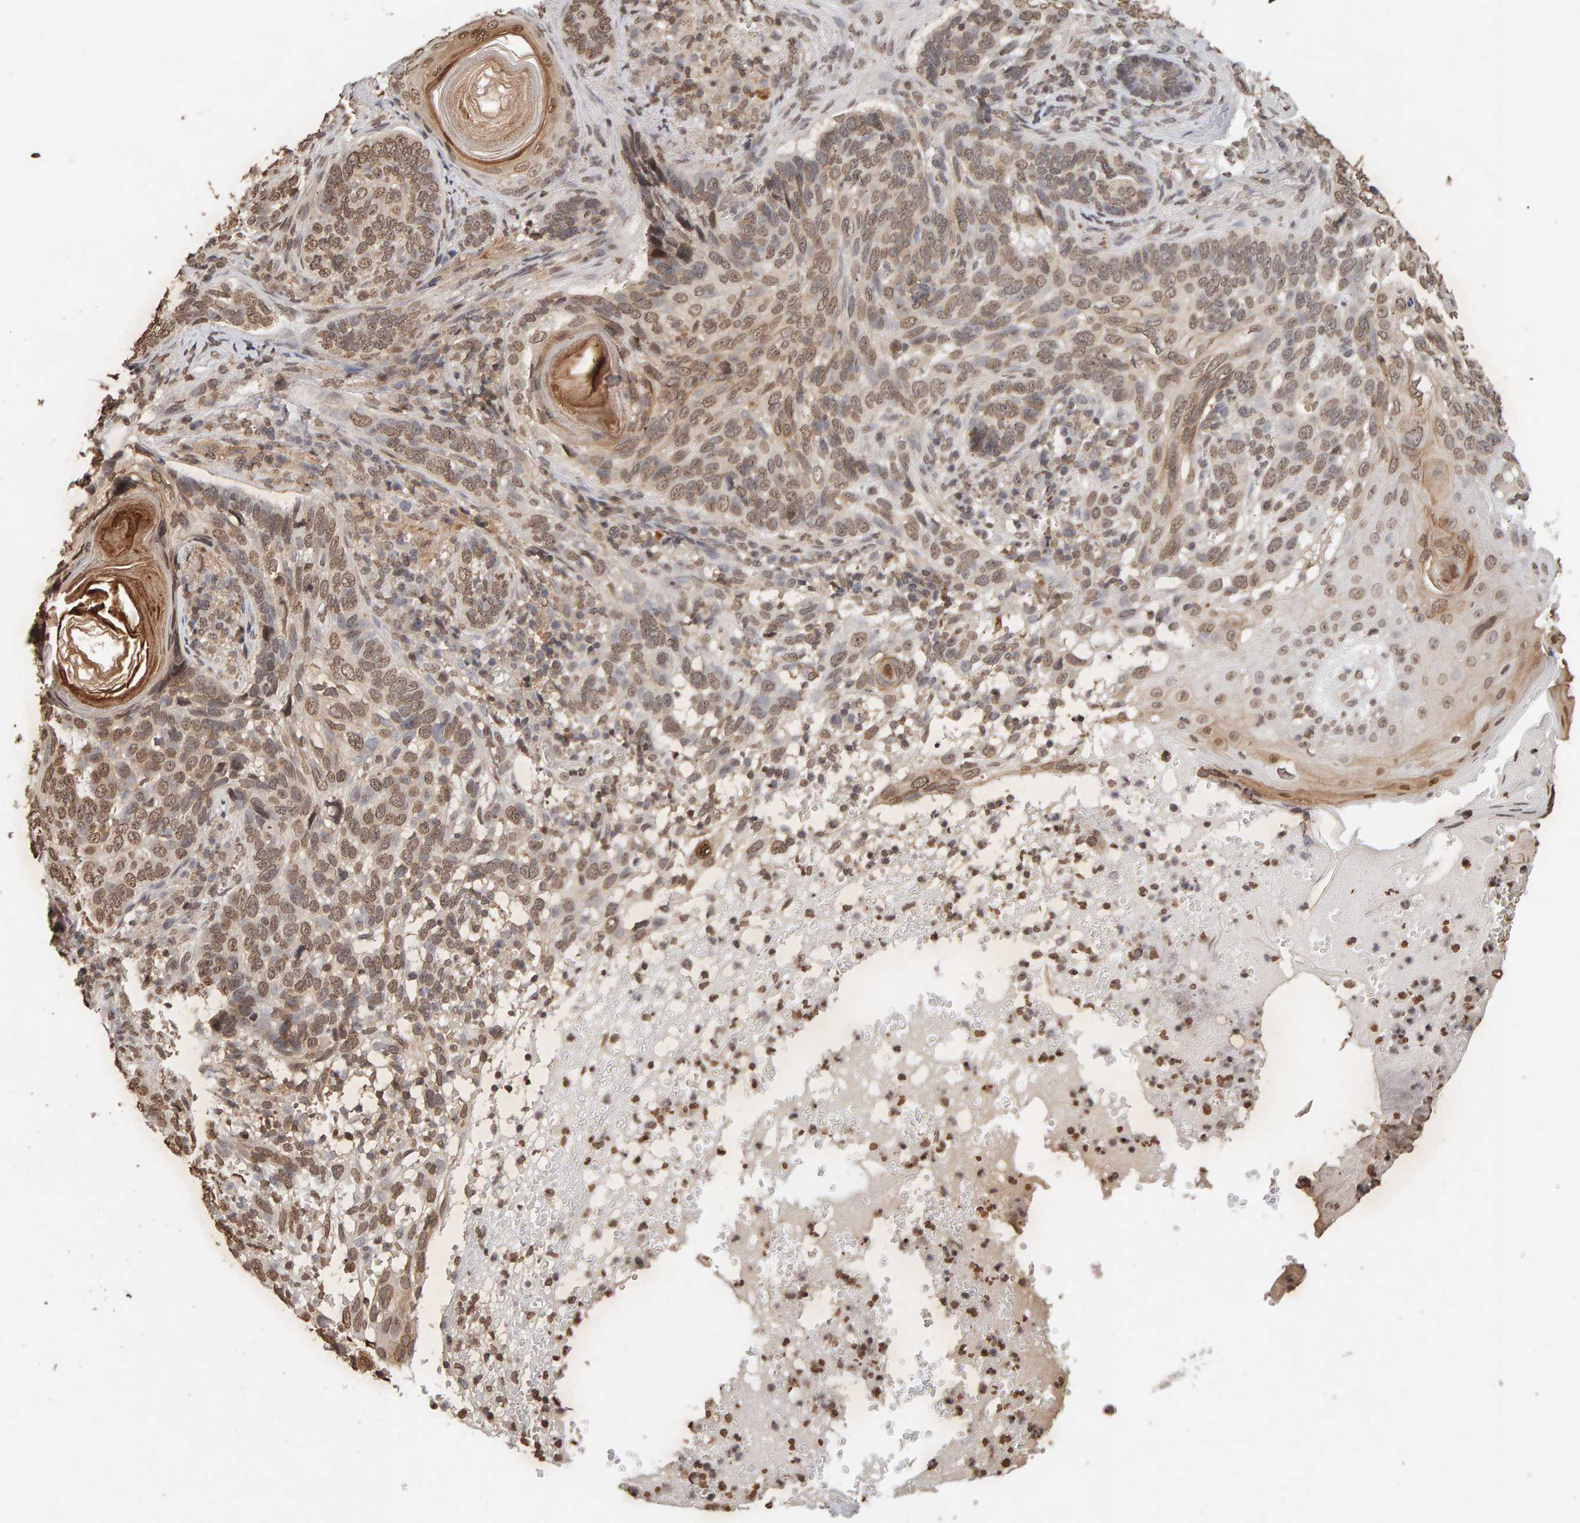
{"staining": {"intensity": "moderate", "quantity": ">75%", "location": "nuclear"}, "tissue": "skin cancer", "cell_type": "Tumor cells", "image_type": "cancer", "snomed": [{"axis": "morphology", "description": "Basal cell carcinoma"}, {"axis": "topography", "description": "Skin"}], "caption": "Skin cancer (basal cell carcinoma) was stained to show a protein in brown. There is medium levels of moderate nuclear positivity in approximately >75% of tumor cells.", "gene": "DNAJB5", "patient": {"sex": "female", "age": 89}}